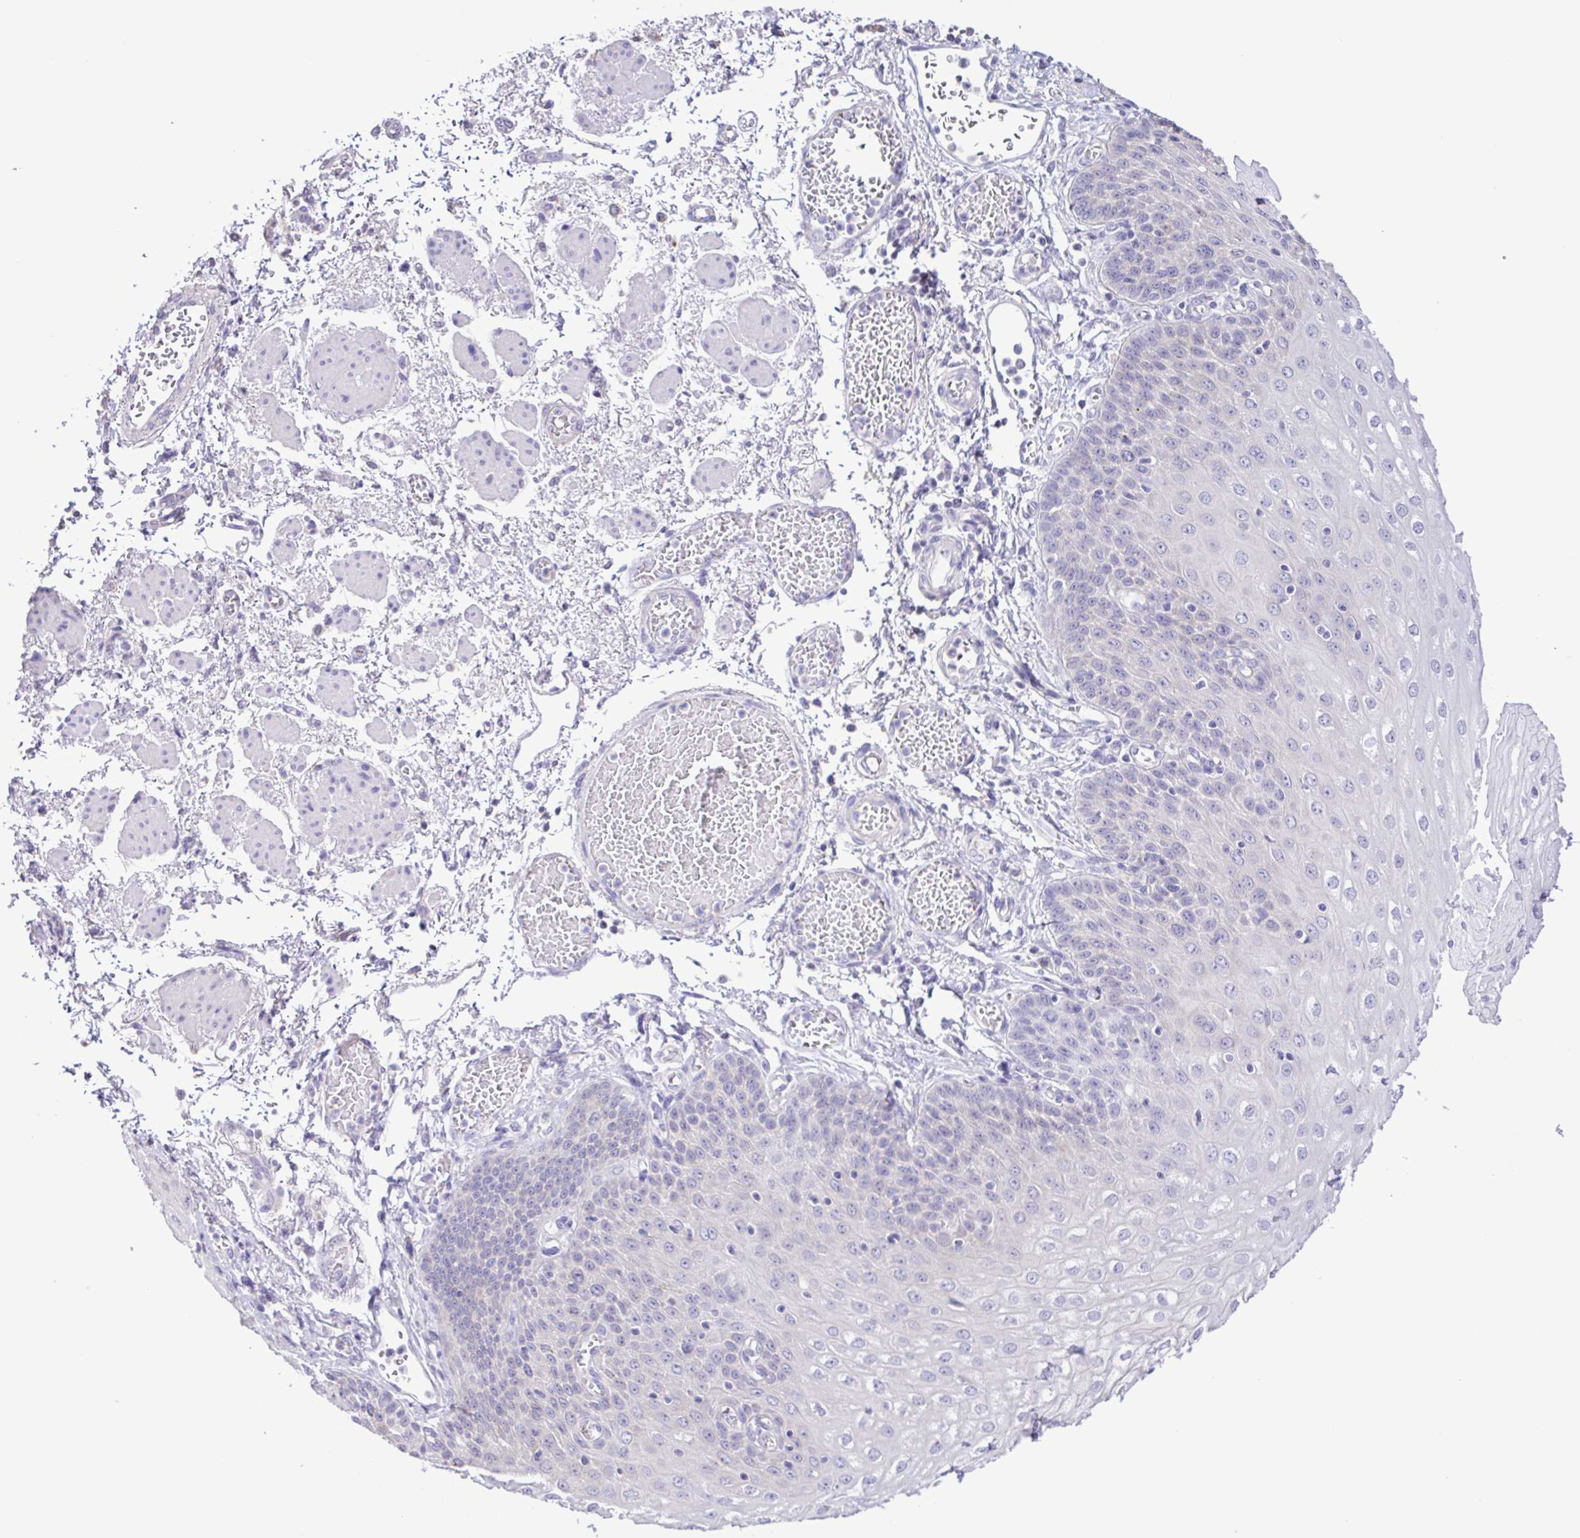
{"staining": {"intensity": "negative", "quantity": "none", "location": "none"}, "tissue": "esophagus", "cell_type": "Squamous epithelial cells", "image_type": "normal", "snomed": [{"axis": "morphology", "description": "Normal tissue, NOS"}, {"axis": "morphology", "description": "Adenocarcinoma, NOS"}, {"axis": "topography", "description": "Esophagus"}], "caption": "Immunohistochemistry of benign human esophagus shows no staining in squamous epithelial cells.", "gene": "CYP17A1", "patient": {"sex": "male", "age": 81}}